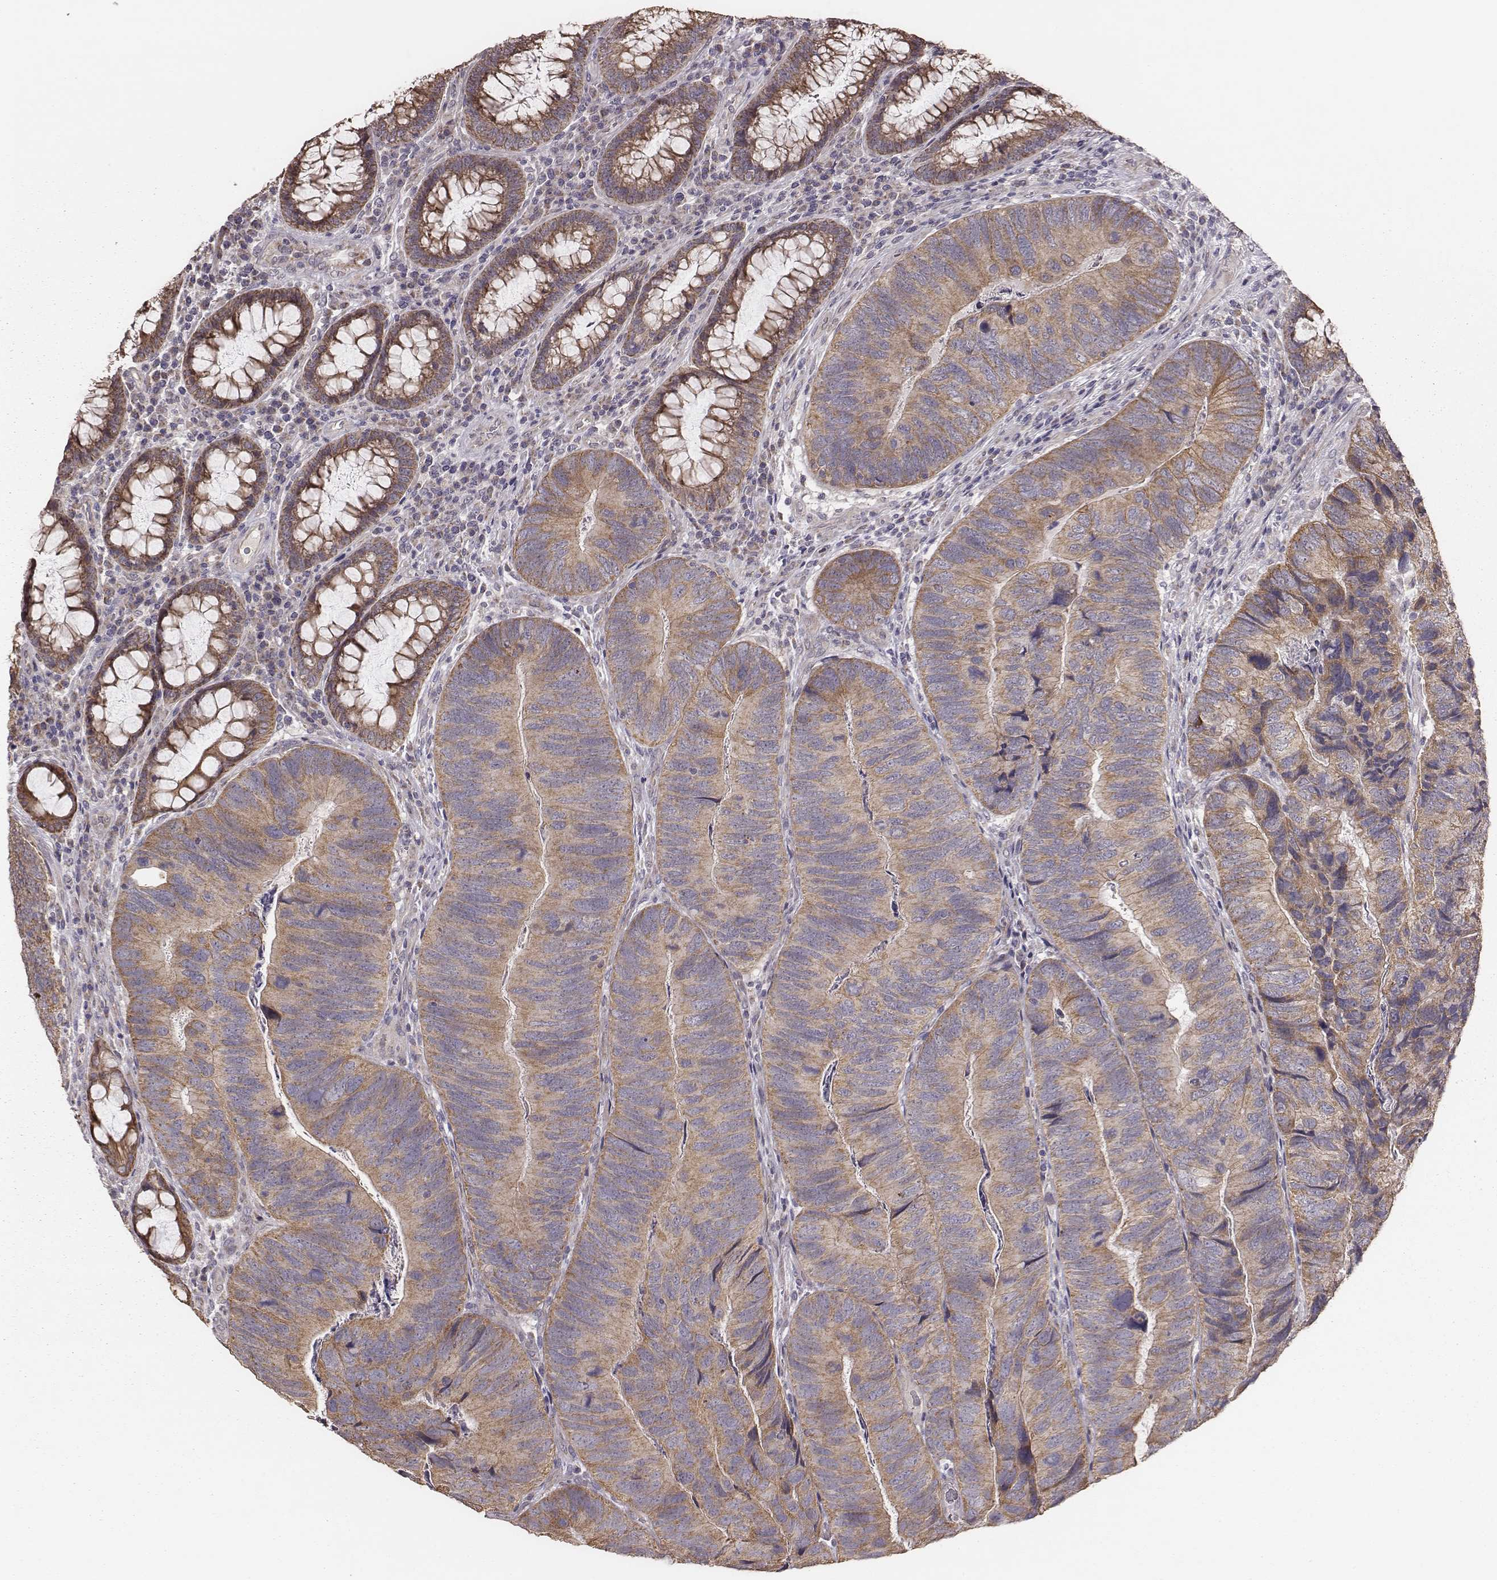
{"staining": {"intensity": "weak", "quantity": ">75%", "location": "cytoplasmic/membranous"}, "tissue": "colorectal cancer", "cell_type": "Tumor cells", "image_type": "cancer", "snomed": [{"axis": "morphology", "description": "Adenocarcinoma, NOS"}, {"axis": "topography", "description": "Colon"}], "caption": "Immunohistochemistry (IHC) (DAB (3,3'-diaminobenzidine)) staining of colorectal cancer (adenocarcinoma) displays weak cytoplasmic/membranous protein staining in about >75% of tumor cells. (DAB (3,3'-diaminobenzidine) = brown stain, brightfield microscopy at high magnification).", "gene": "HAVCR1", "patient": {"sex": "female", "age": 67}}